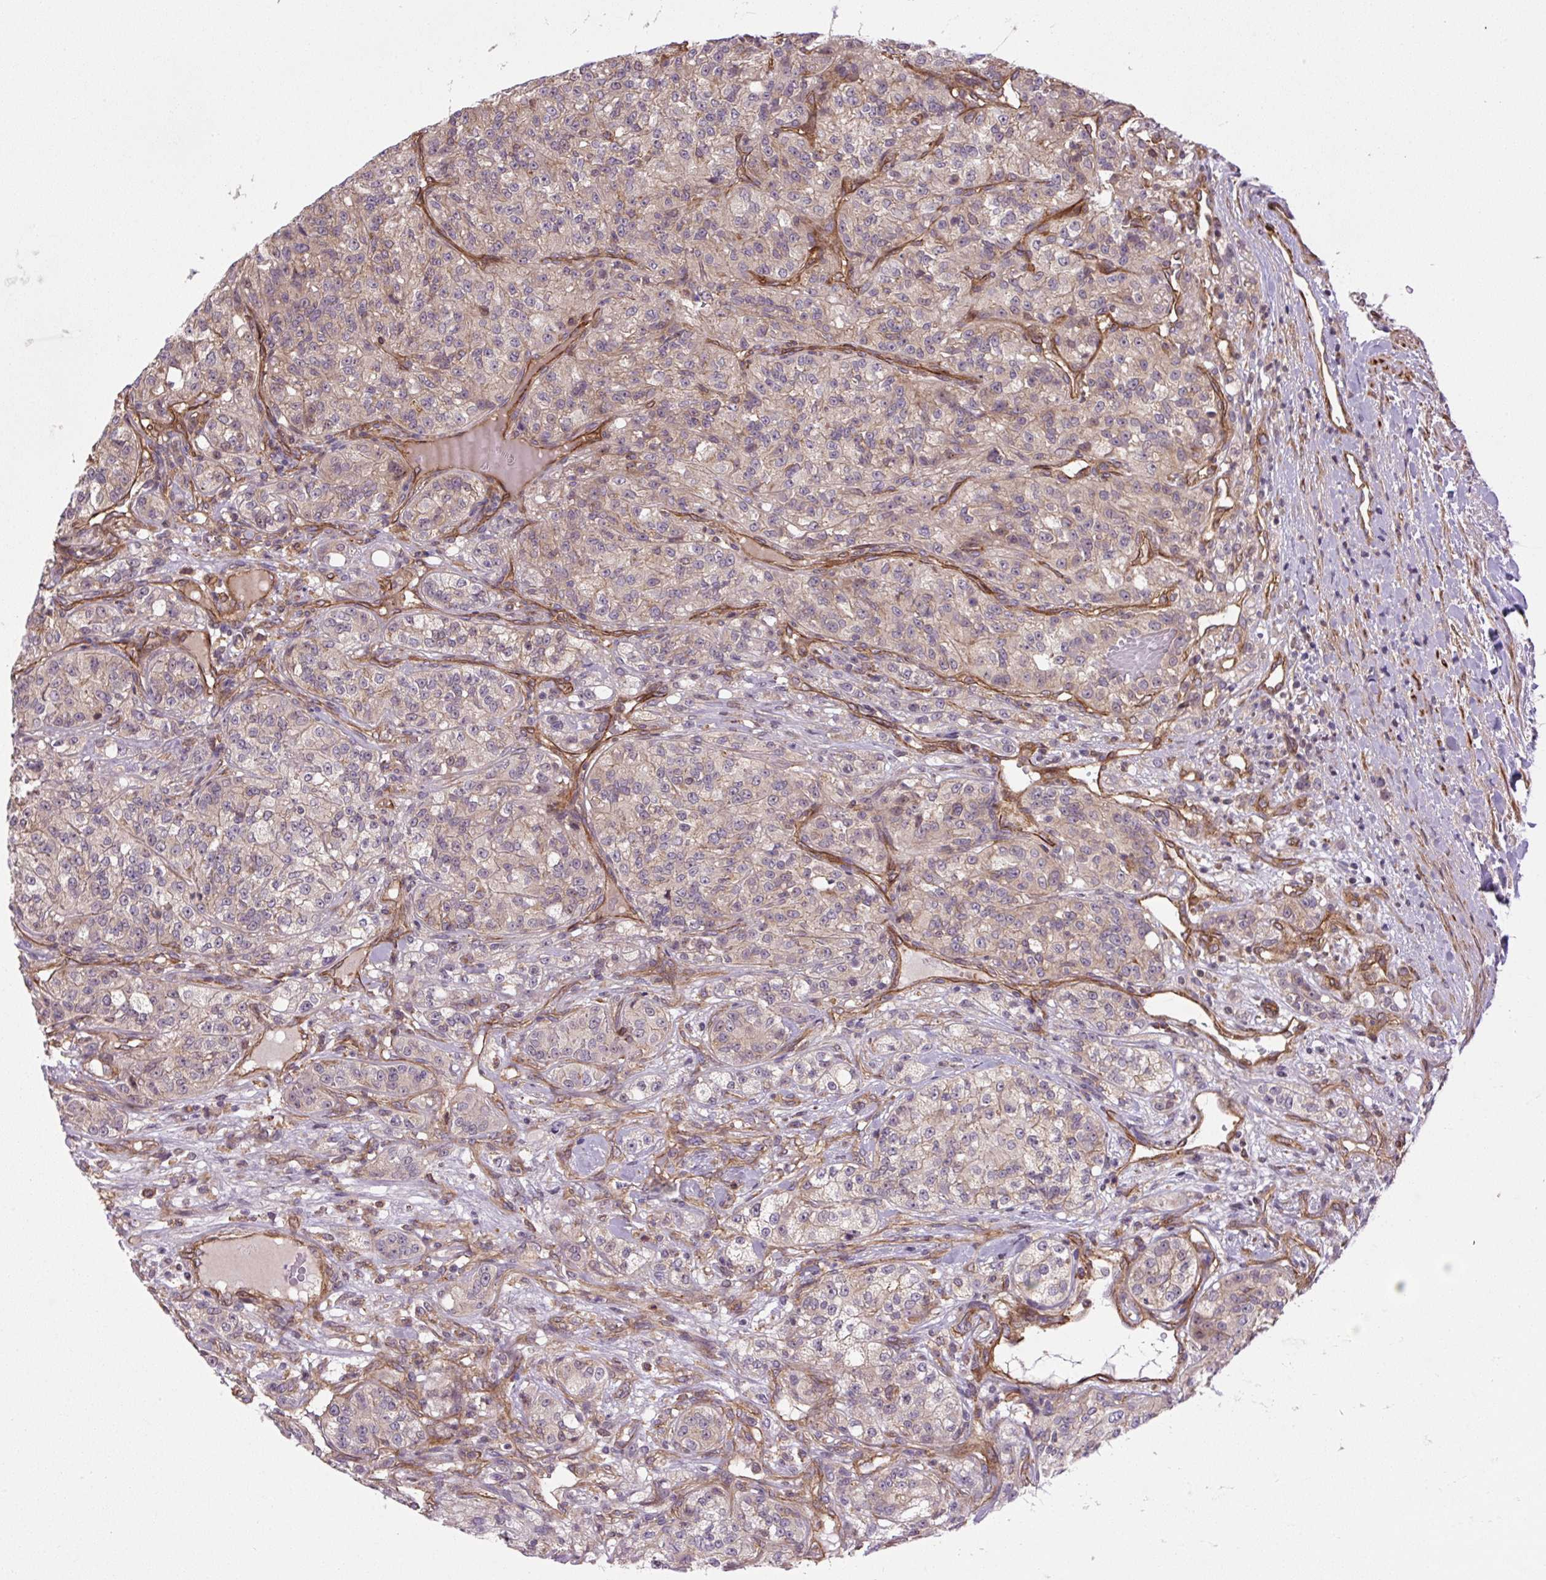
{"staining": {"intensity": "weak", "quantity": "25%-75%", "location": "cytoplasmic/membranous"}, "tissue": "renal cancer", "cell_type": "Tumor cells", "image_type": "cancer", "snomed": [{"axis": "morphology", "description": "Adenocarcinoma, NOS"}, {"axis": "topography", "description": "Kidney"}], "caption": "Immunohistochemistry photomicrograph of neoplastic tissue: human renal cancer (adenocarcinoma) stained using immunohistochemistry reveals low levels of weak protein expression localized specifically in the cytoplasmic/membranous of tumor cells, appearing as a cytoplasmic/membranous brown color.", "gene": "SEPTIN10", "patient": {"sex": "female", "age": 63}}